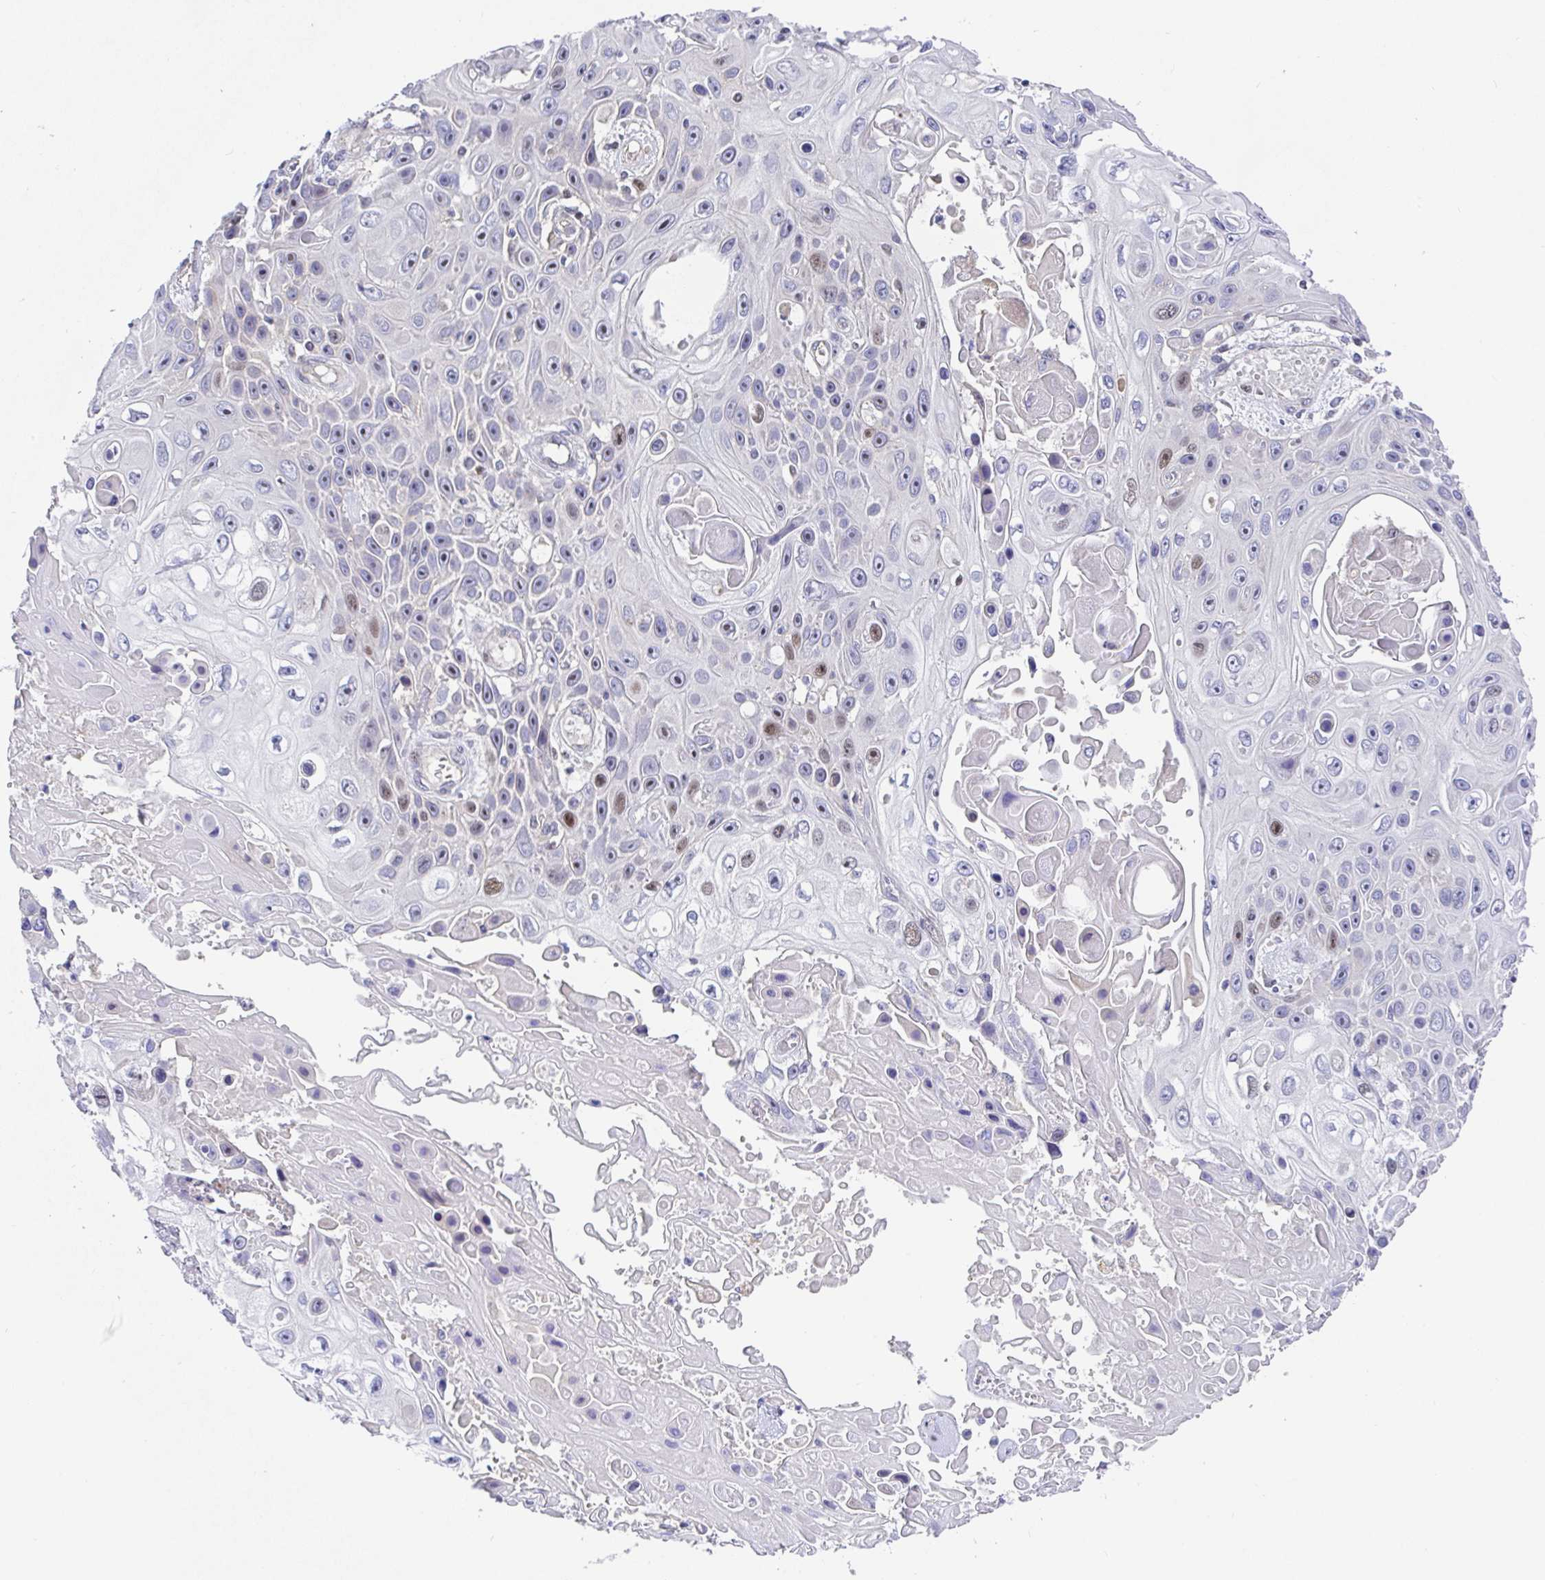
{"staining": {"intensity": "moderate", "quantity": "<25%", "location": "nuclear"}, "tissue": "skin cancer", "cell_type": "Tumor cells", "image_type": "cancer", "snomed": [{"axis": "morphology", "description": "Squamous cell carcinoma, NOS"}, {"axis": "topography", "description": "Skin"}], "caption": "This micrograph displays immunohistochemistry staining of human skin cancer (squamous cell carcinoma), with low moderate nuclear staining in approximately <25% of tumor cells.", "gene": "TIMELESS", "patient": {"sex": "male", "age": 82}}